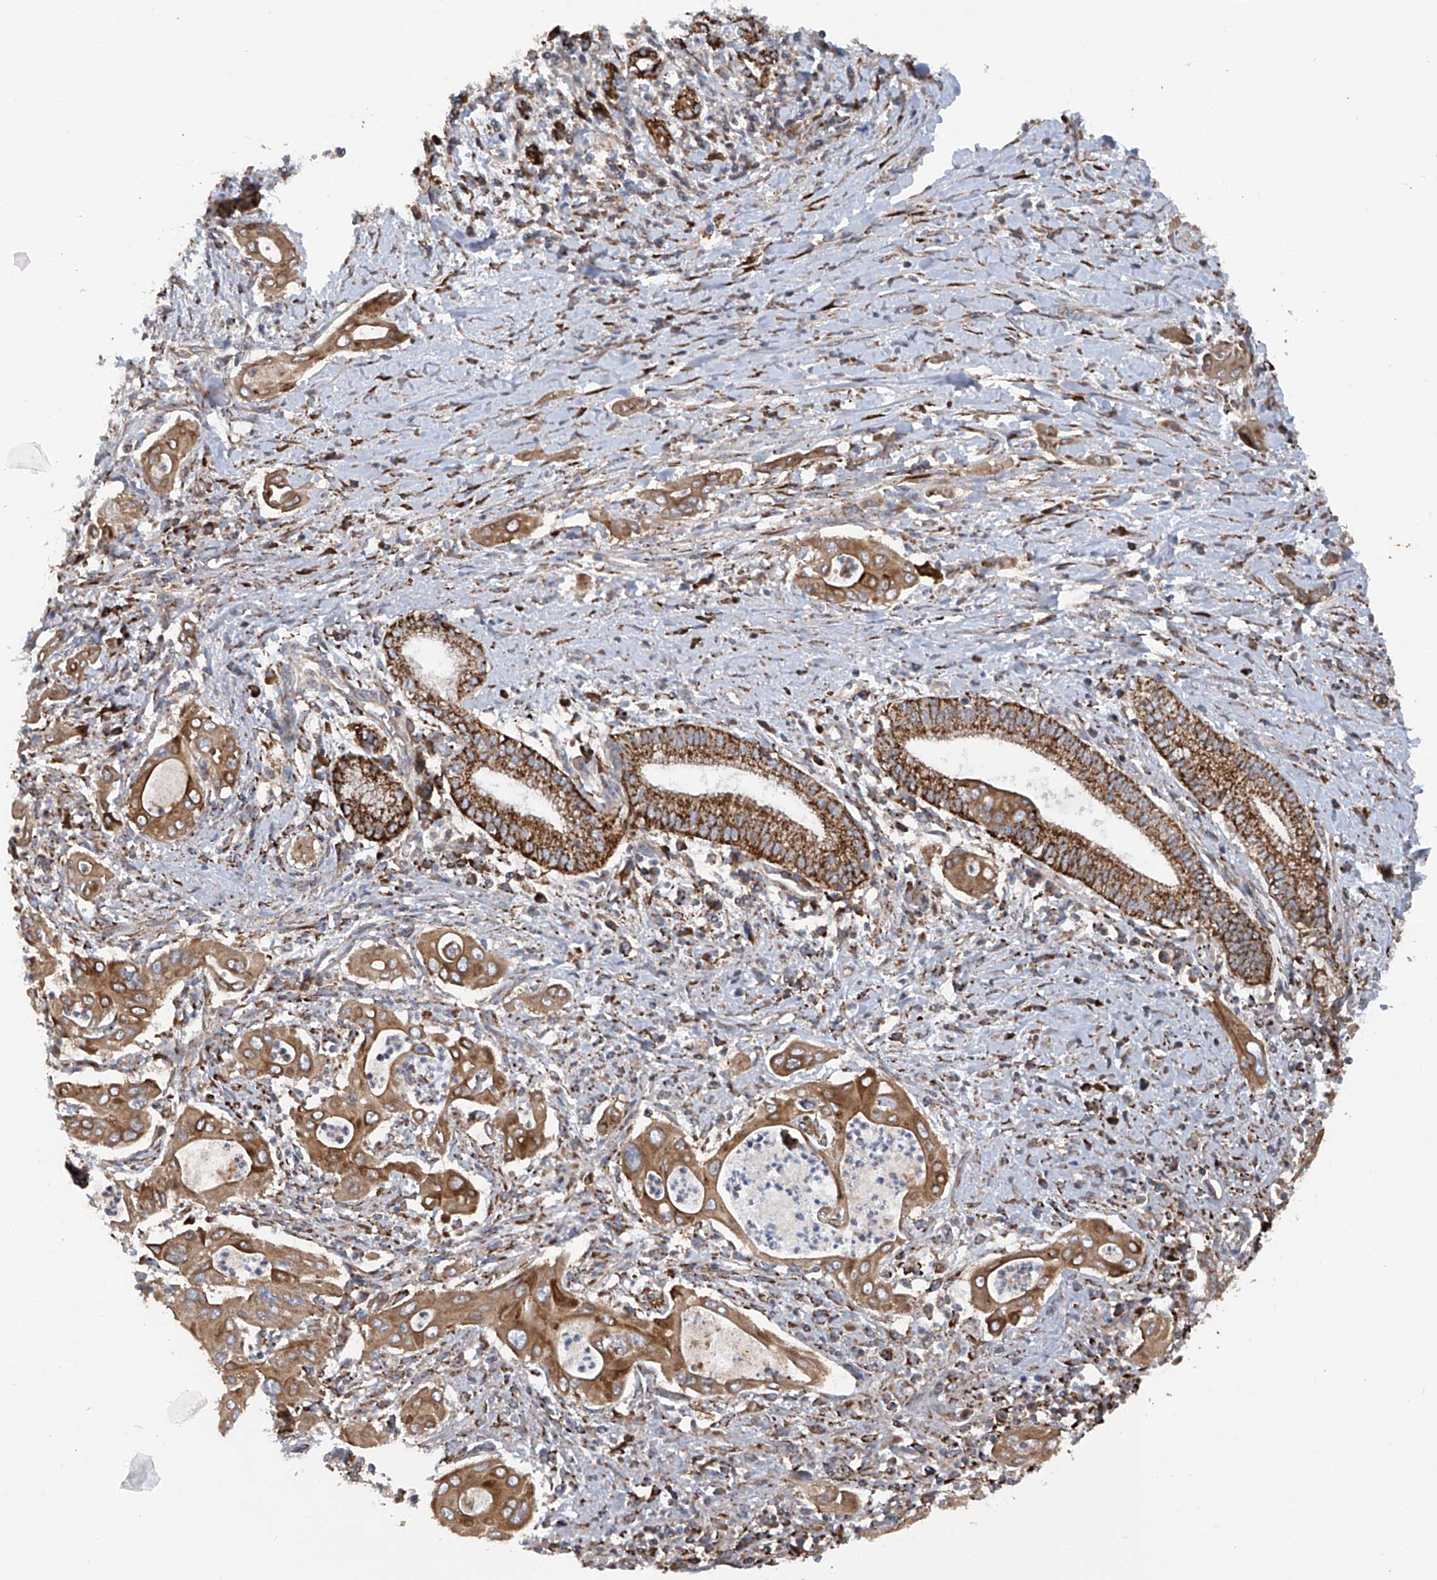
{"staining": {"intensity": "moderate", "quantity": ">75%", "location": "cytoplasmic/membranous"}, "tissue": "pancreatic cancer", "cell_type": "Tumor cells", "image_type": "cancer", "snomed": [{"axis": "morphology", "description": "Adenocarcinoma, NOS"}, {"axis": "topography", "description": "Pancreas"}], "caption": "High-power microscopy captured an IHC photomicrograph of pancreatic cancer, revealing moderate cytoplasmic/membranous staining in about >75% of tumor cells.", "gene": "ASCC3", "patient": {"sex": "male", "age": 58}}